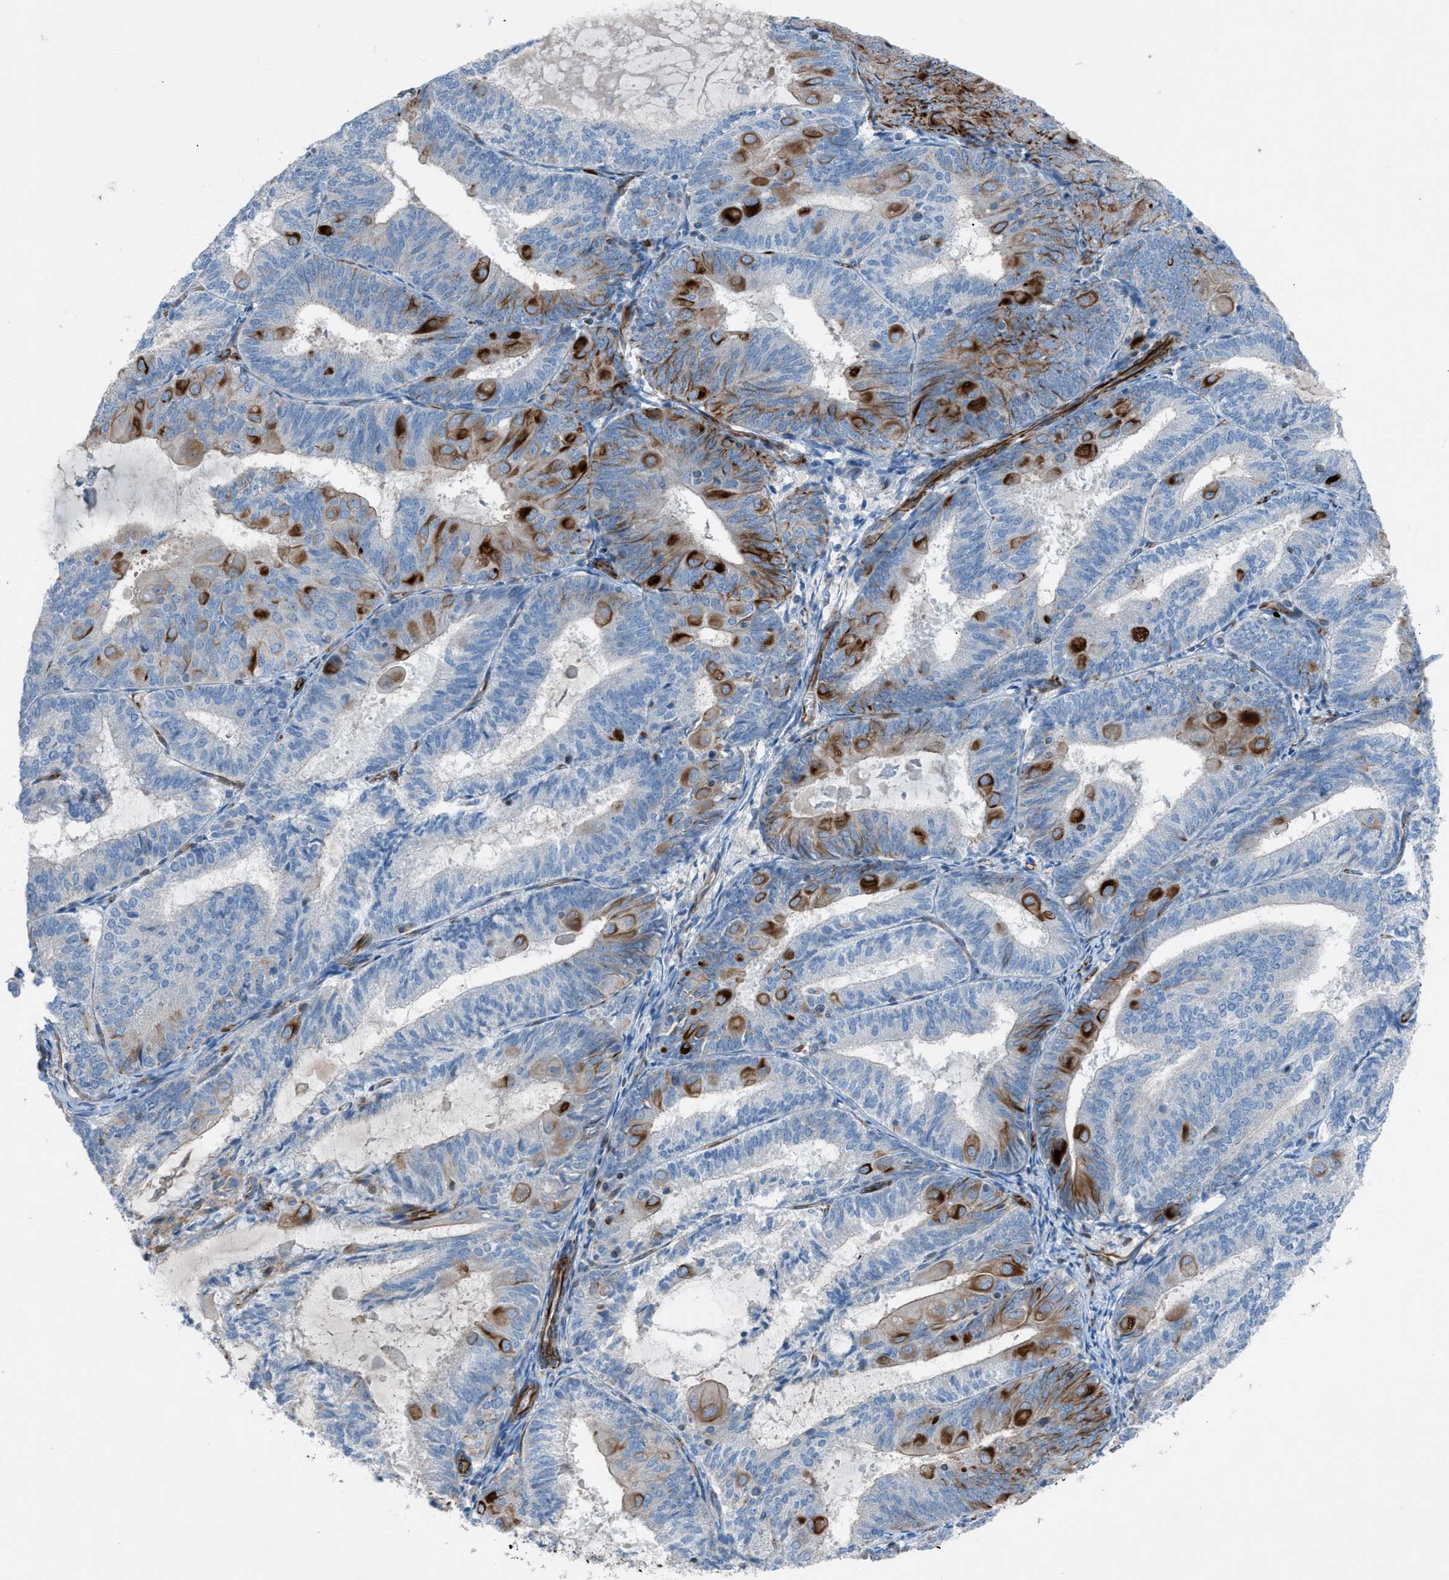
{"staining": {"intensity": "strong", "quantity": "<25%", "location": "cytoplasmic/membranous"}, "tissue": "endometrial cancer", "cell_type": "Tumor cells", "image_type": "cancer", "snomed": [{"axis": "morphology", "description": "Adenocarcinoma, NOS"}, {"axis": "topography", "description": "Endometrium"}], "caption": "Immunohistochemistry micrograph of human endometrial cancer (adenocarcinoma) stained for a protein (brown), which shows medium levels of strong cytoplasmic/membranous staining in about <25% of tumor cells.", "gene": "CABP7", "patient": {"sex": "female", "age": 81}}